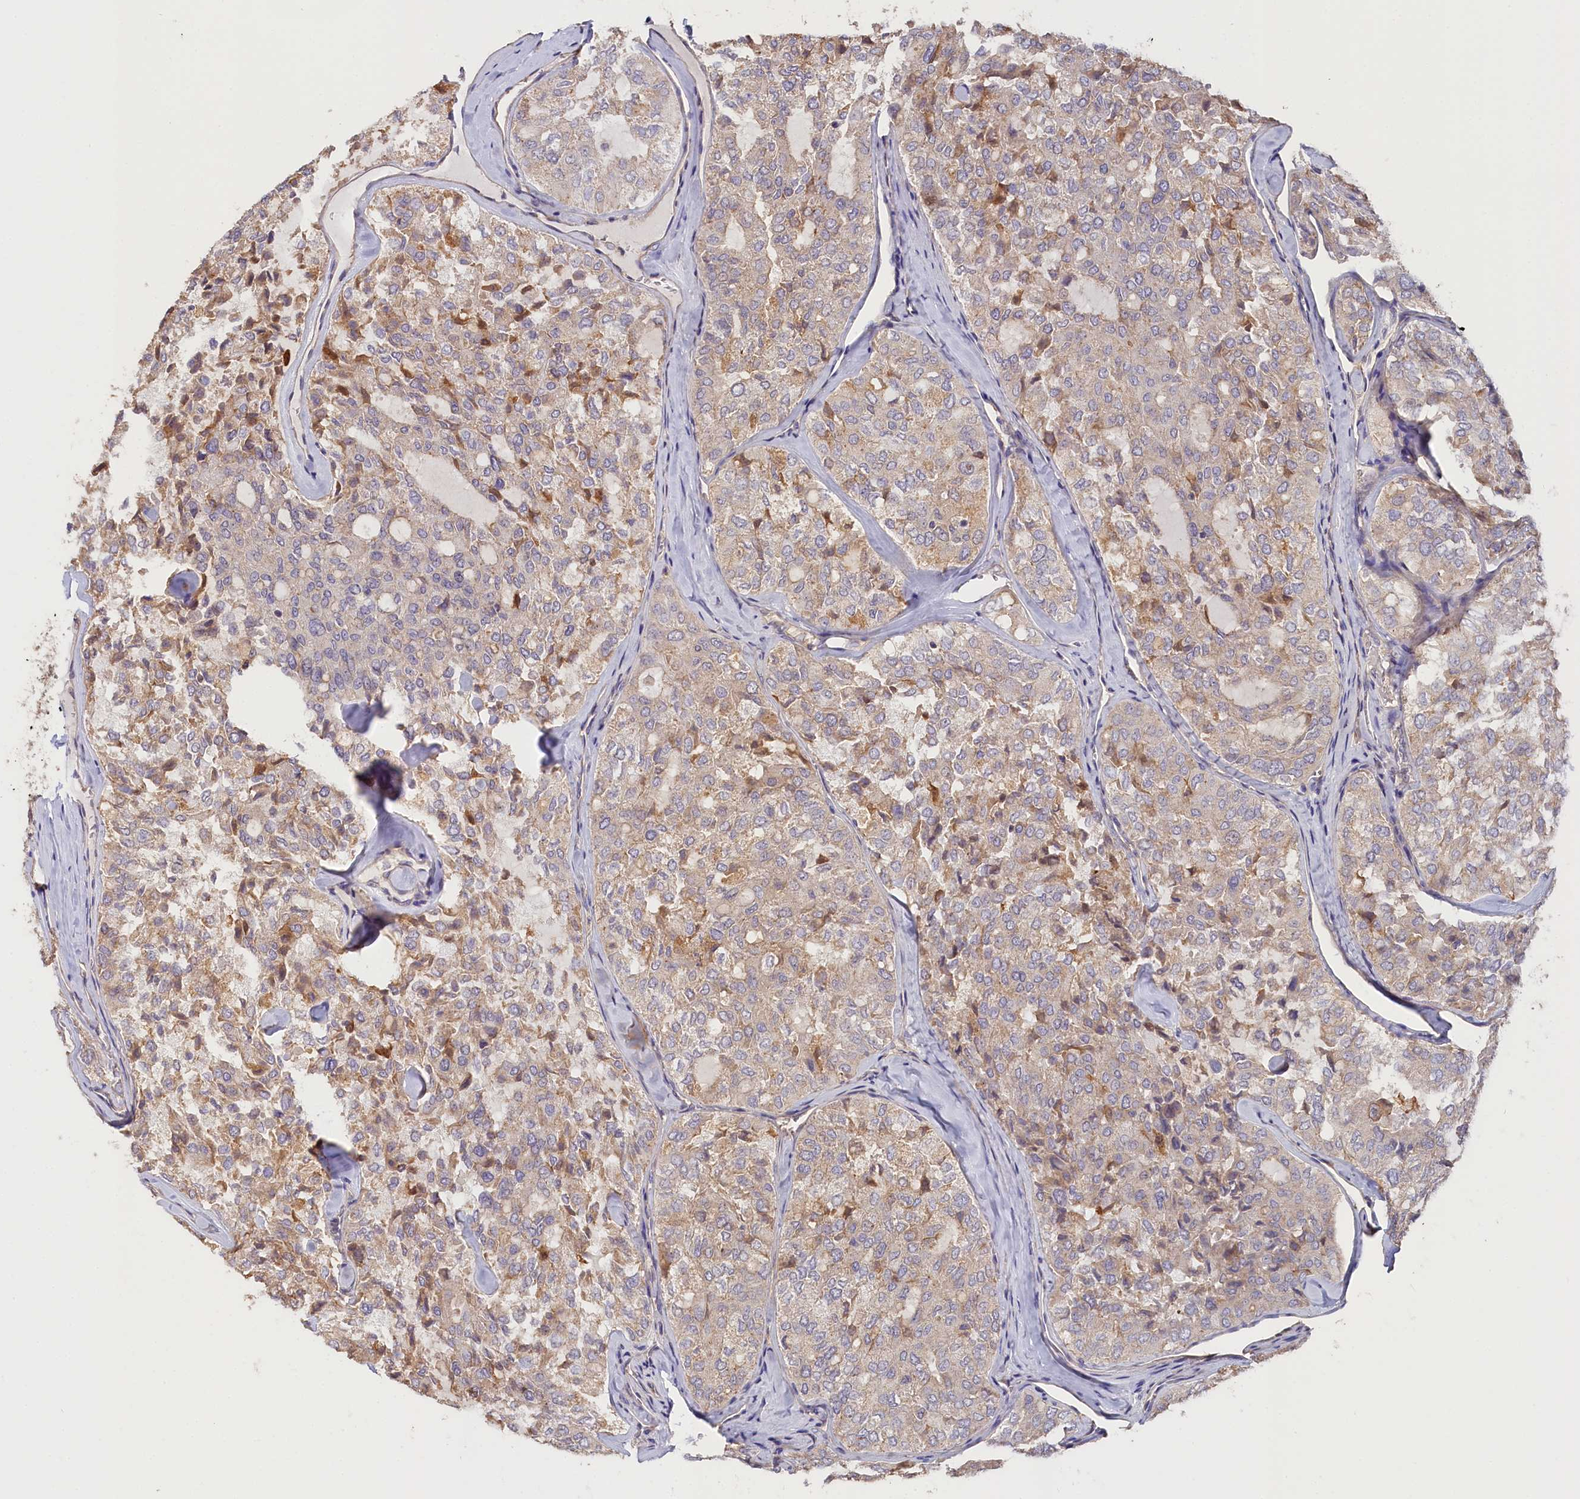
{"staining": {"intensity": "negative", "quantity": "none", "location": "none"}, "tissue": "thyroid cancer", "cell_type": "Tumor cells", "image_type": "cancer", "snomed": [{"axis": "morphology", "description": "Follicular adenoma carcinoma, NOS"}, {"axis": "topography", "description": "Thyroid gland"}], "caption": "An immunohistochemistry (IHC) micrograph of follicular adenoma carcinoma (thyroid) is shown. There is no staining in tumor cells of follicular adenoma carcinoma (thyroid).", "gene": "KATNB1", "patient": {"sex": "male", "age": 75}}